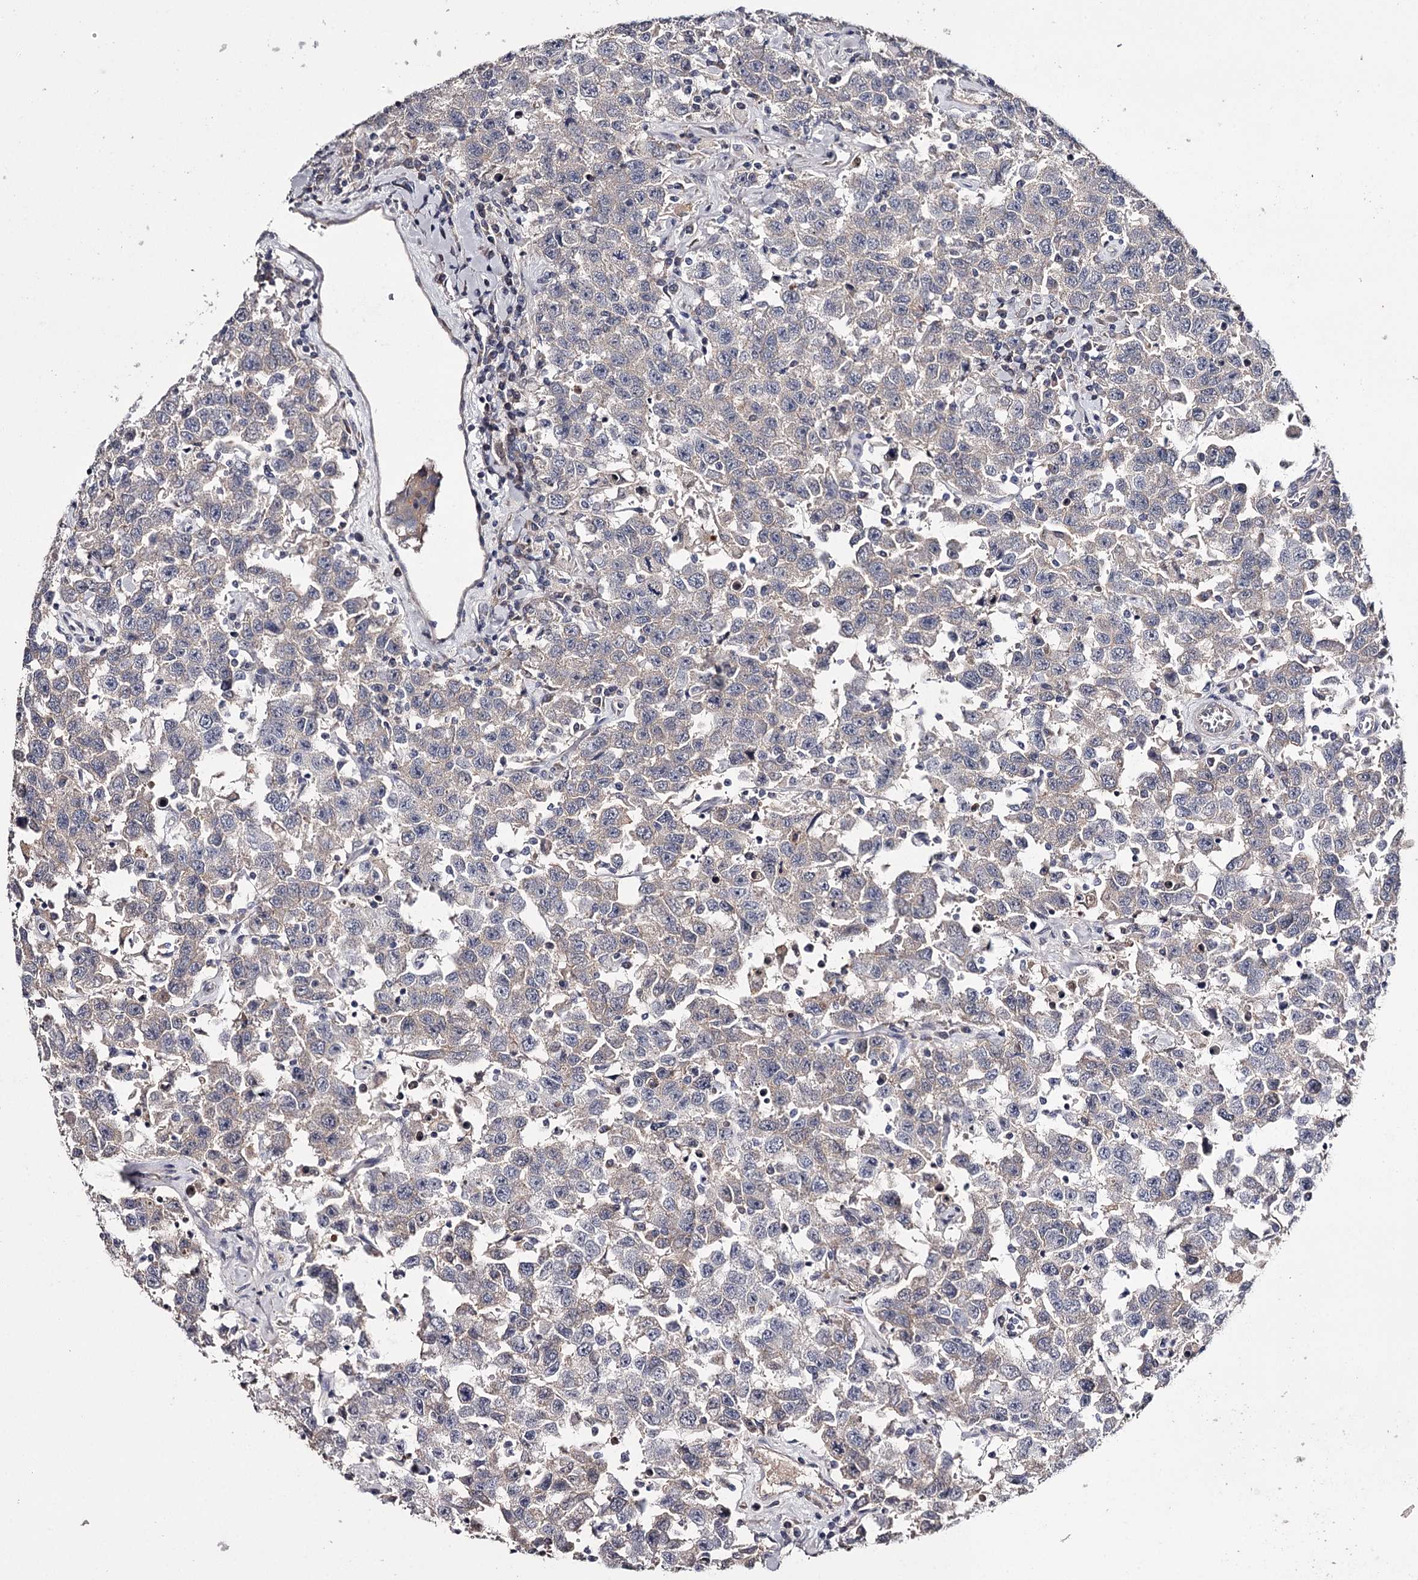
{"staining": {"intensity": "weak", "quantity": "<25%", "location": "cytoplasmic/membranous"}, "tissue": "testis cancer", "cell_type": "Tumor cells", "image_type": "cancer", "snomed": [{"axis": "morphology", "description": "Seminoma, NOS"}, {"axis": "topography", "description": "Testis"}], "caption": "A high-resolution photomicrograph shows immunohistochemistry (IHC) staining of testis cancer, which shows no significant positivity in tumor cells.", "gene": "FDXACB1", "patient": {"sex": "male", "age": 41}}